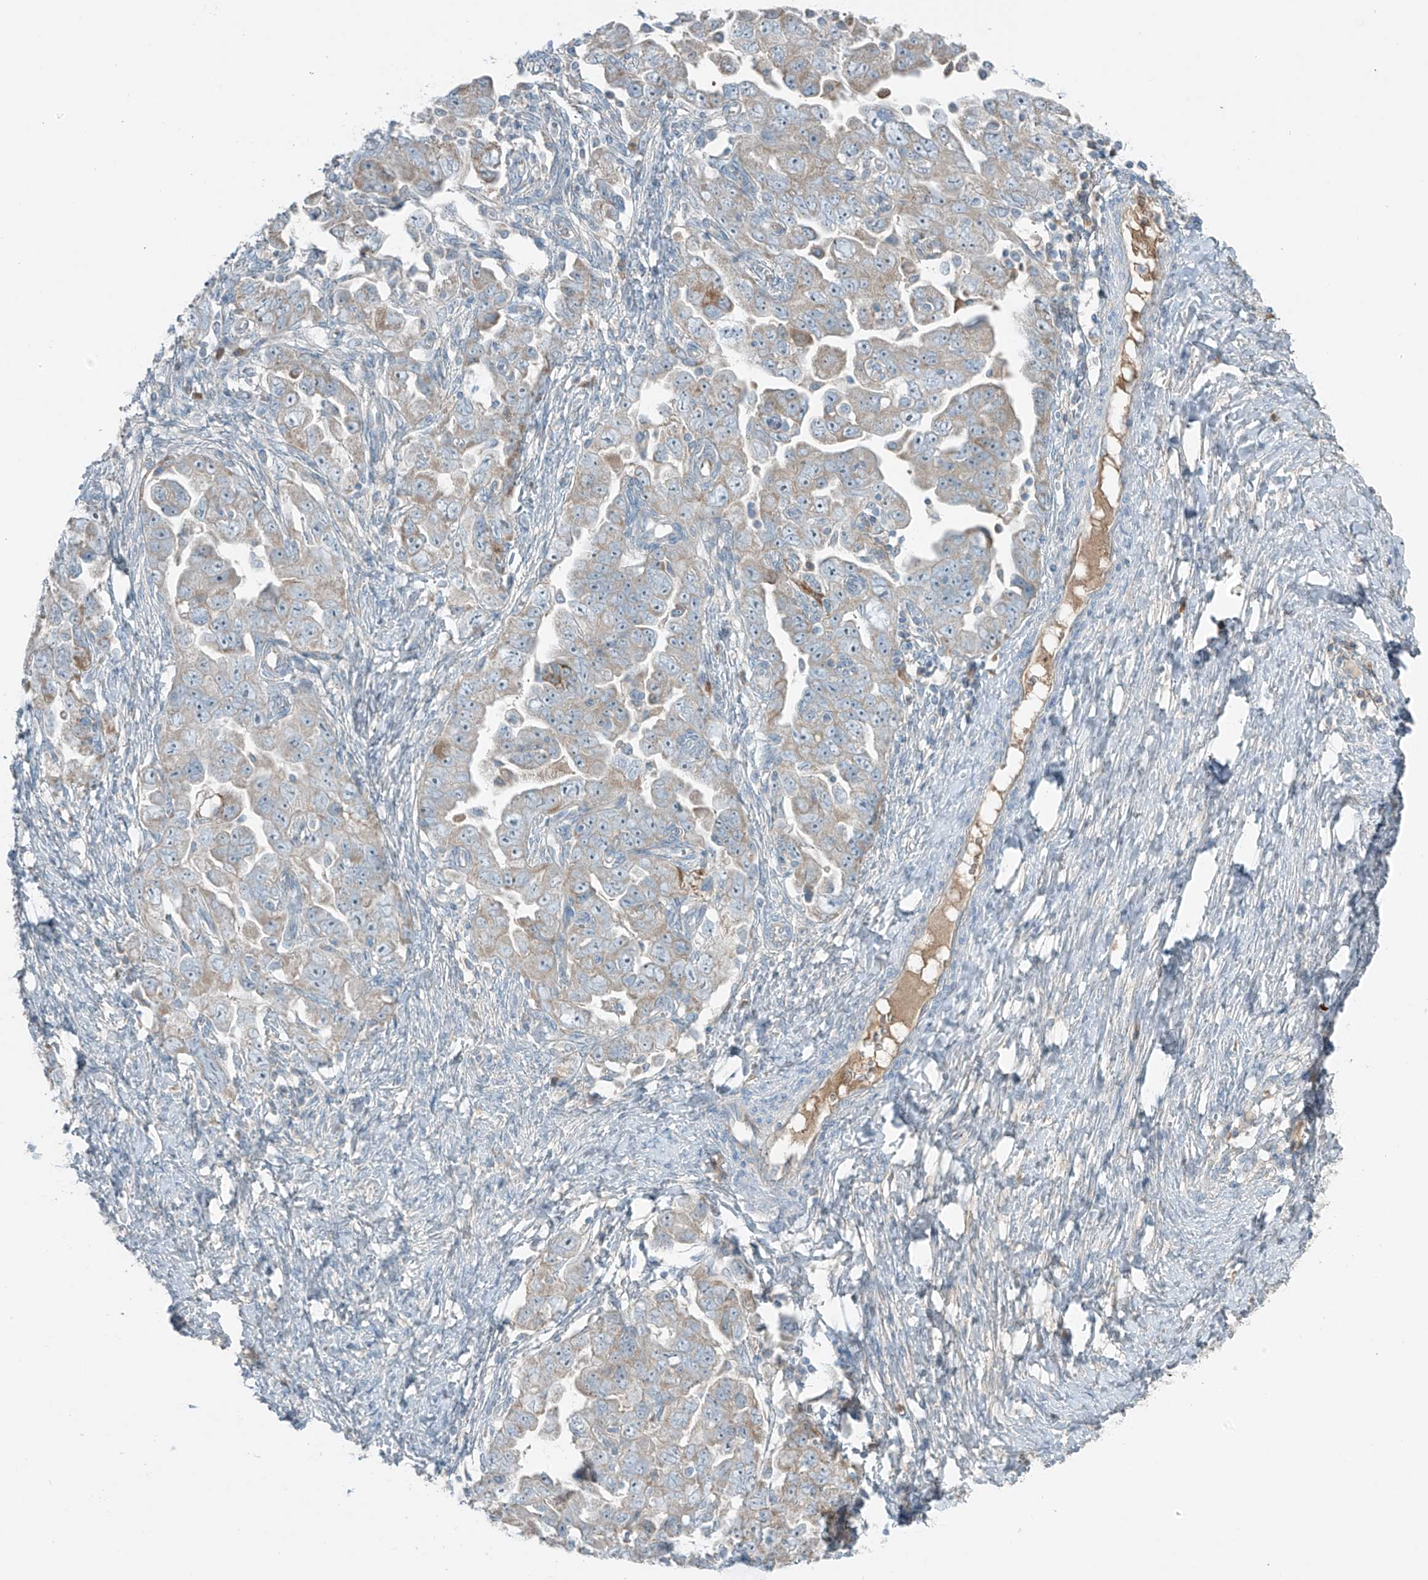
{"staining": {"intensity": "moderate", "quantity": "<25%", "location": "cytoplasmic/membranous"}, "tissue": "ovarian cancer", "cell_type": "Tumor cells", "image_type": "cancer", "snomed": [{"axis": "morphology", "description": "Carcinoma, NOS"}, {"axis": "morphology", "description": "Cystadenocarcinoma, serous, NOS"}, {"axis": "topography", "description": "Ovary"}], "caption": "Immunohistochemical staining of human ovarian cancer (serous cystadenocarcinoma) displays moderate cytoplasmic/membranous protein expression in approximately <25% of tumor cells.", "gene": "FAM131C", "patient": {"sex": "female", "age": 69}}